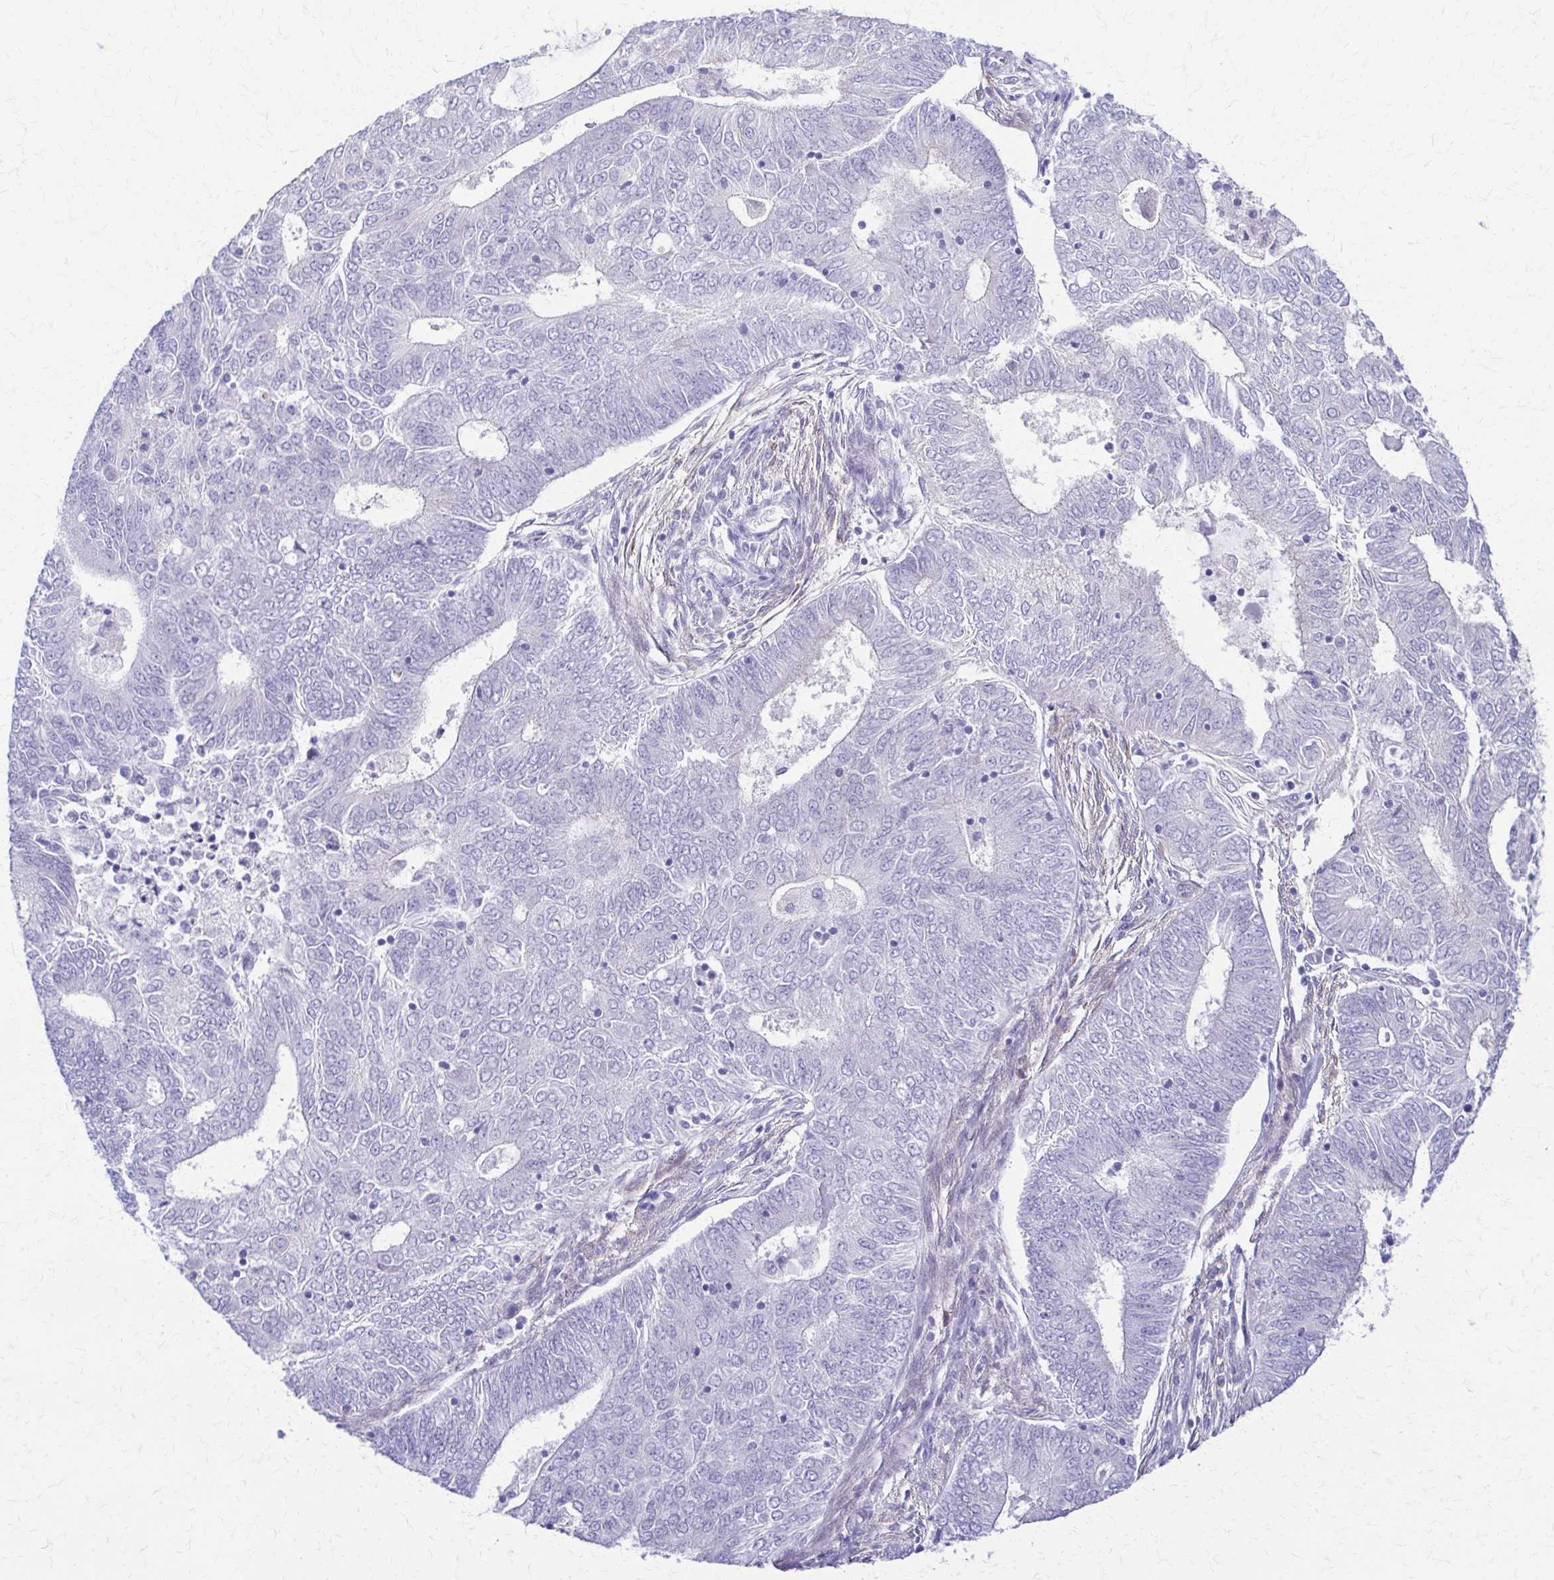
{"staining": {"intensity": "negative", "quantity": "none", "location": "none"}, "tissue": "endometrial cancer", "cell_type": "Tumor cells", "image_type": "cancer", "snomed": [{"axis": "morphology", "description": "Adenocarcinoma, NOS"}, {"axis": "topography", "description": "Endometrium"}], "caption": "This is a histopathology image of IHC staining of endometrial cancer (adenocarcinoma), which shows no expression in tumor cells.", "gene": "DSP", "patient": {"sex": "female", "age": 62}}